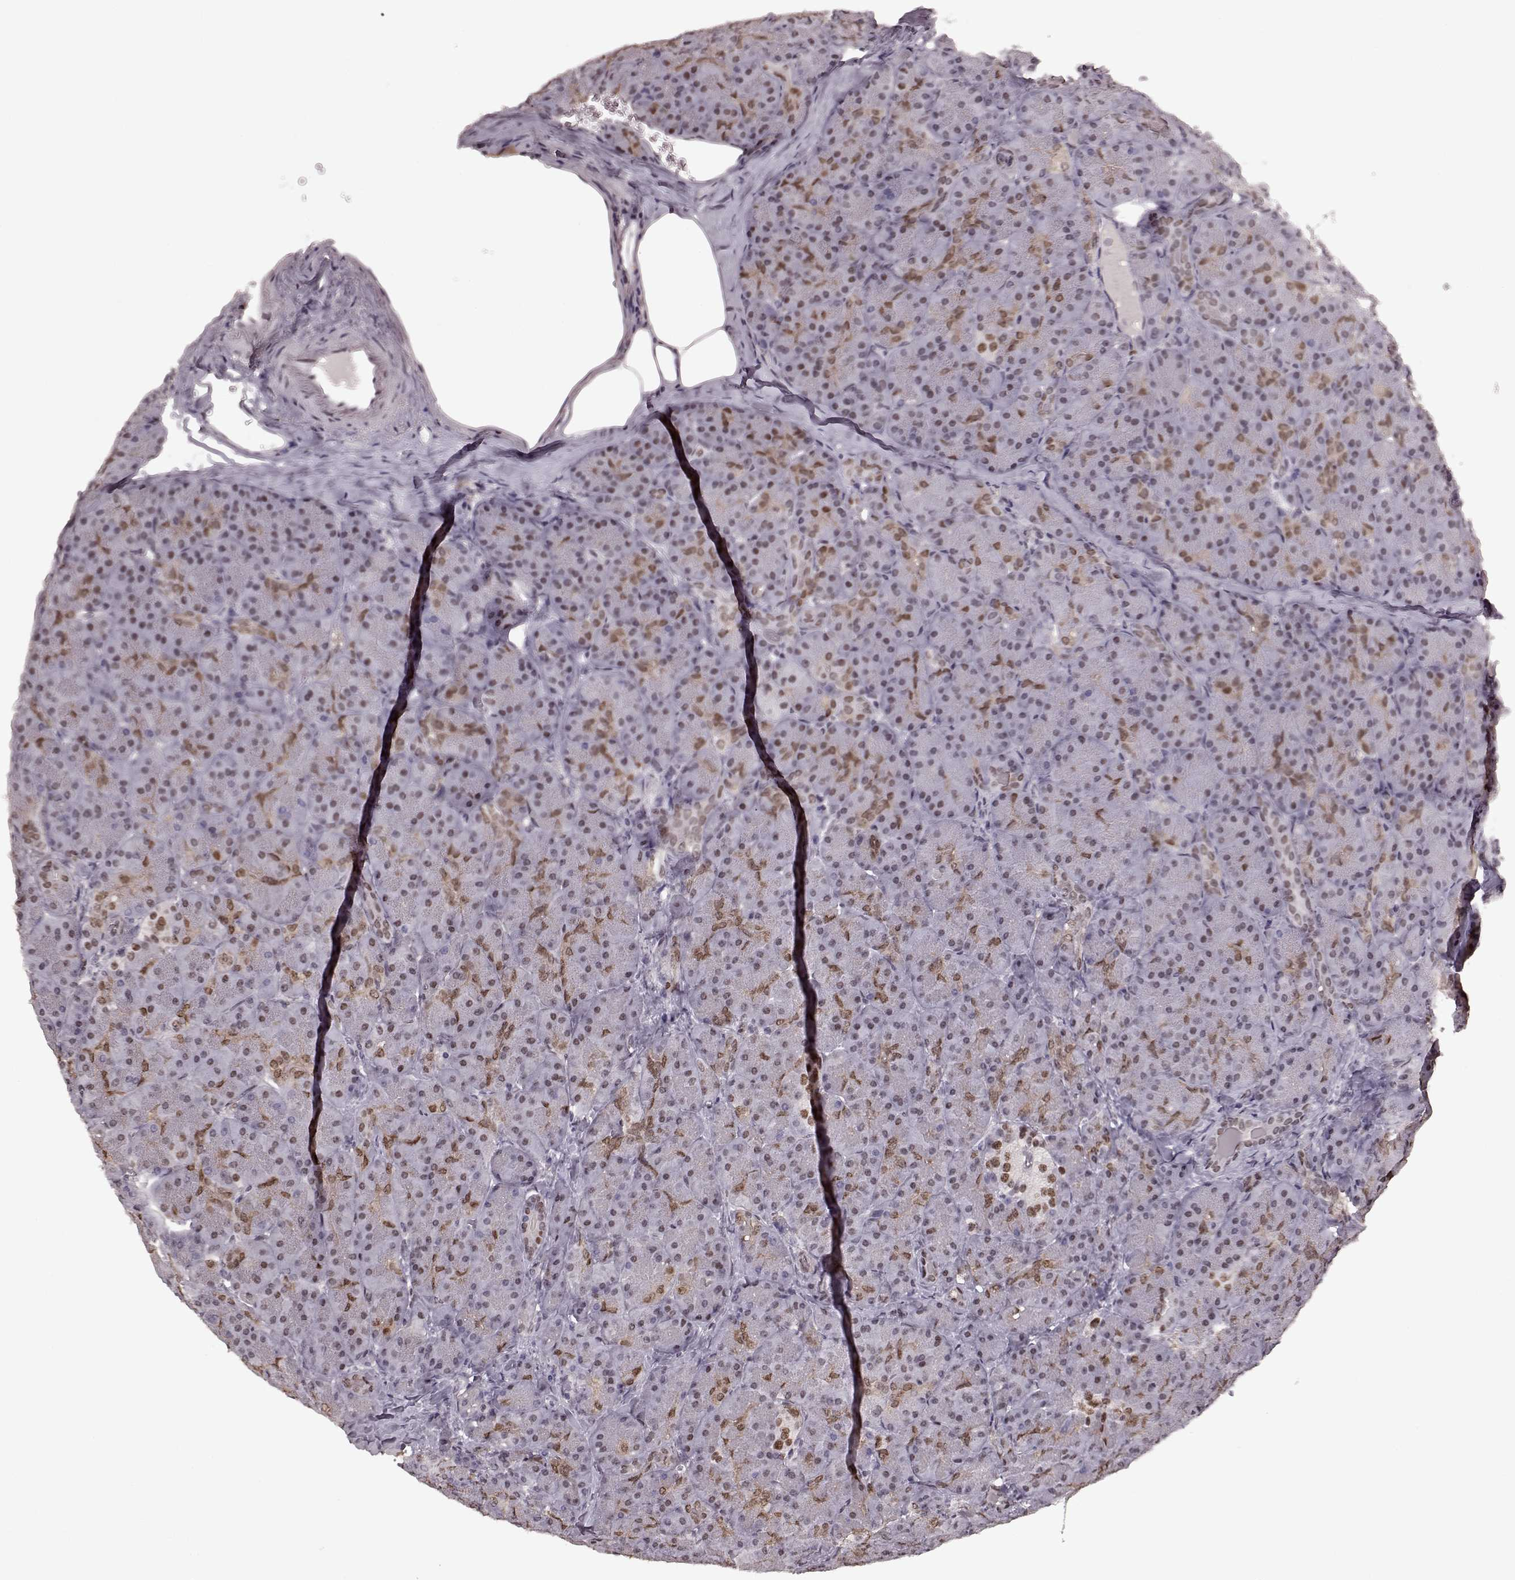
{"staining": {"intensity": "strong", "quantity": "<25%", "location": "nuclear"}, "tissue": "pancreas", "cell_type": "Exocrine glandular cells", "image_type": "normal", "snomed": [{"axis": "morphology", "description": "Normal tissue, NOS"}, {"axis": "topography", "description": "Pancreas"}], "caption": "IHC of unremarkable pancreas demonstrates medium levels of strong nuclear positivity in about <25% of exocrine glandular cells.", "gene": "NR2C1", "patient": {"sex": "male", "age": 57}}